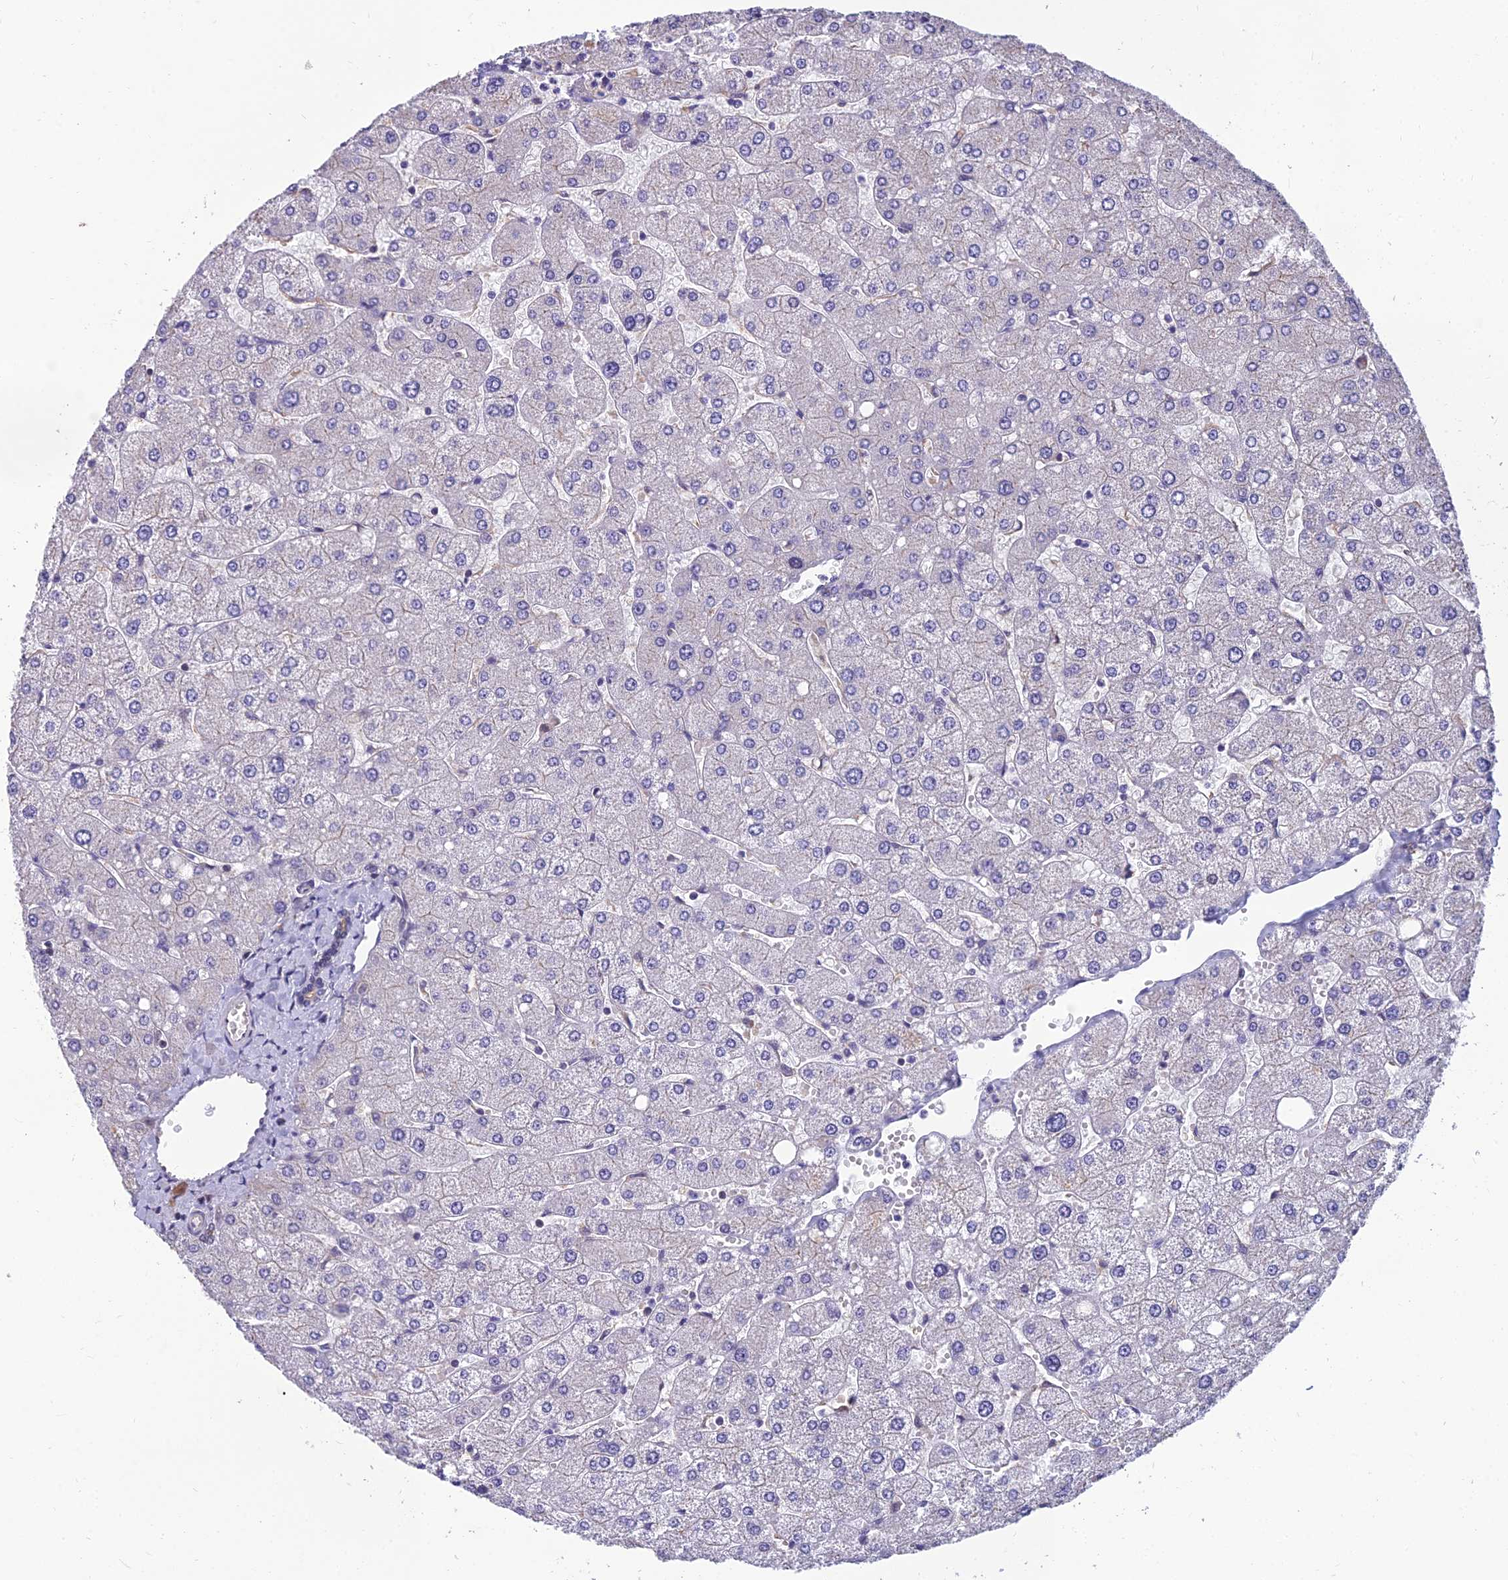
{"staining": {"intensity": "negative", "quantity": "none", "location": "none"}, "tissue": "liver", "cell_type": "Cholangiocytes", "image_type": "normal", "snomed": [{"axis": "morphology", "description": "Normal tissue, NOS"}, {"axis": "topography", "description": "Liver"}], "caption": "Immunohistochemistry (IHC) histopathology image of normal liver: human liver stained with DAB (3,3'-diaminobenzidine) reveals no significant protein staining in cholangiocytes.", "gene": "GRWD1", "patient": {"sex": "male", "age": 55}}